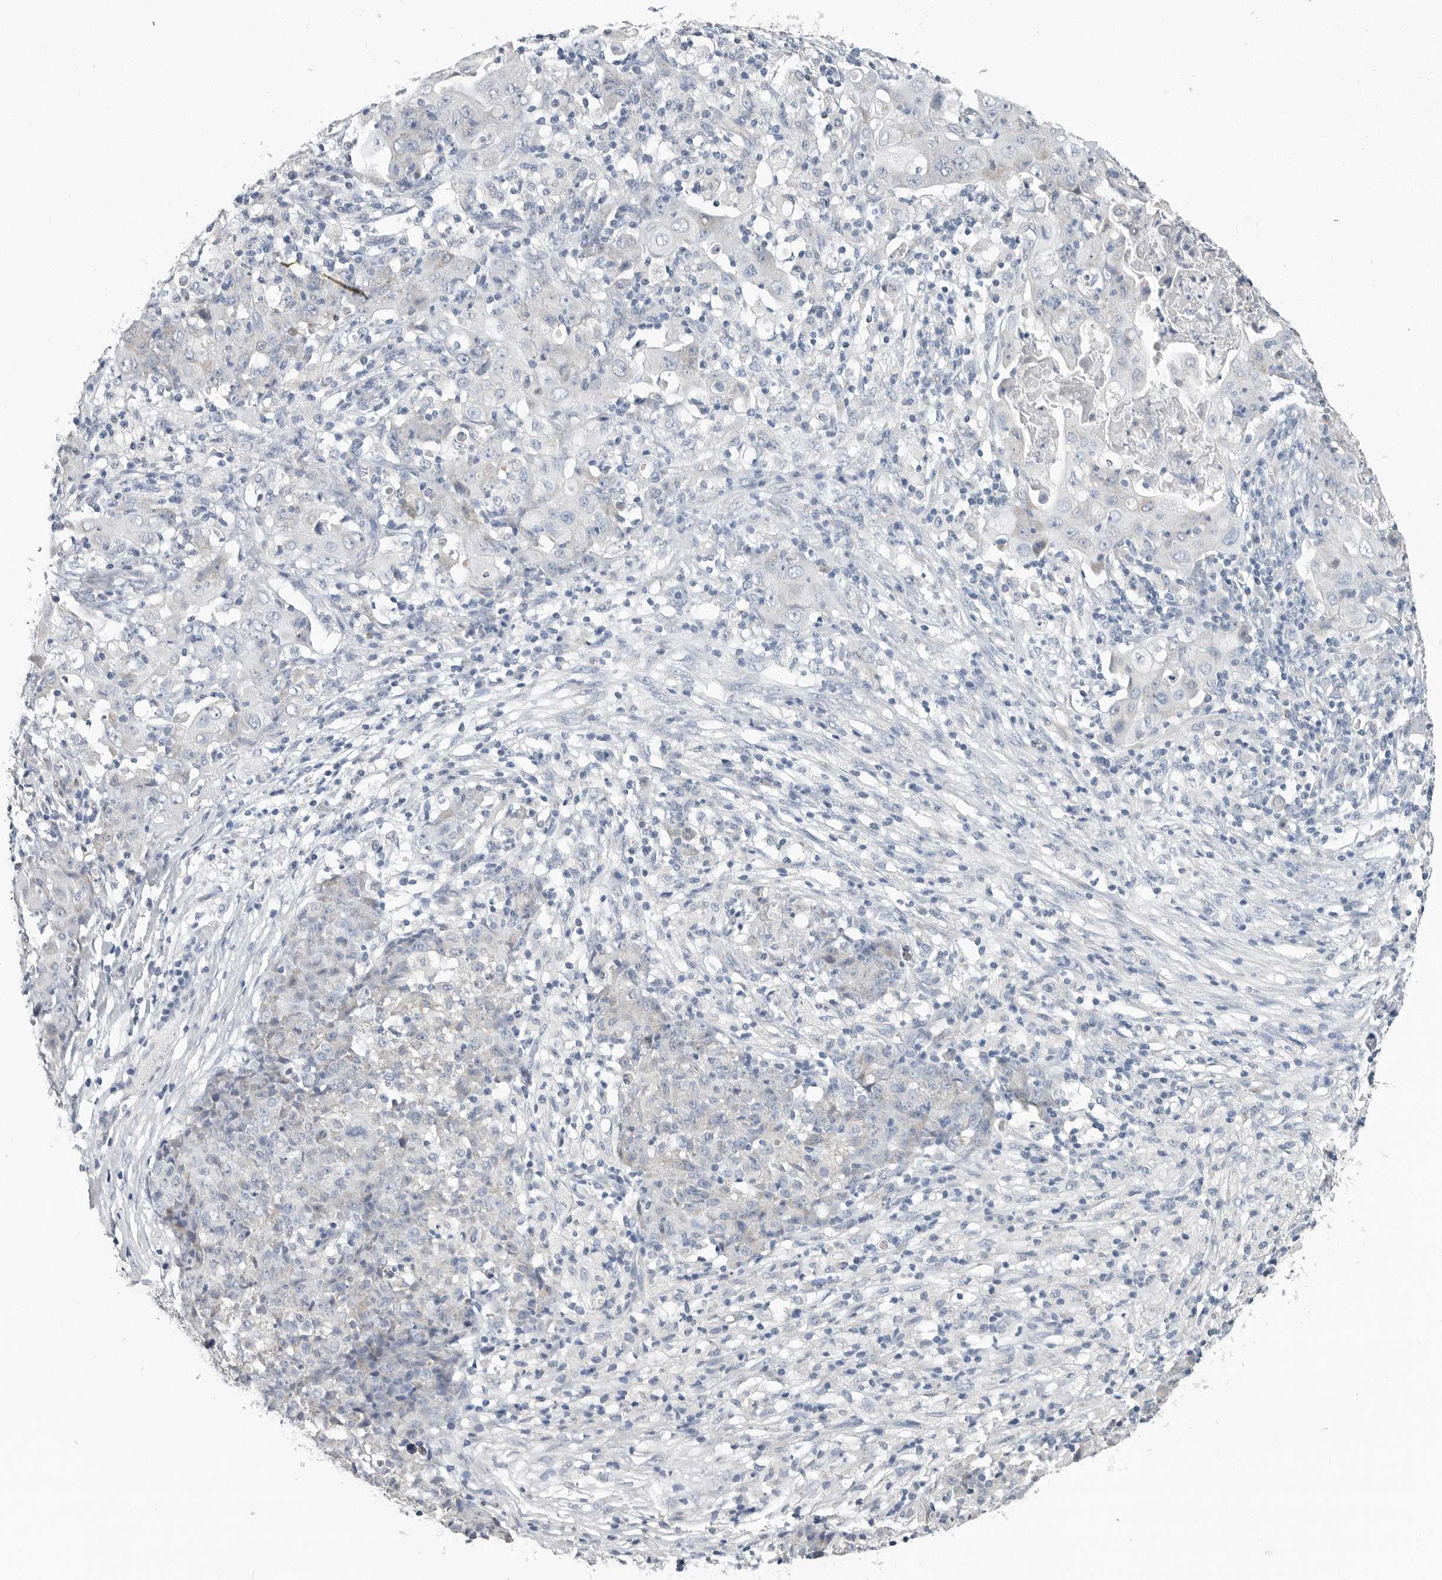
{"staining": {"intensity": "negative", "quantity": "none", "location": "none"}, "tissue": "ovarian cancer", "cell_type": "Tumor cells", "image_type": "cancer", "snomed": [{"axis": "morphology", "description": "Carcinoma, endometroid"}, {"axis": "topography", "description": "Ovary"}], "caption": "Ovarian cancer (endometroid carcinoma) stained for a protein using immunohistochemistry (IHC) displays no staining tumor cells.", "gene": "PLN", "patient": {"sex": "female", "age": 42}}